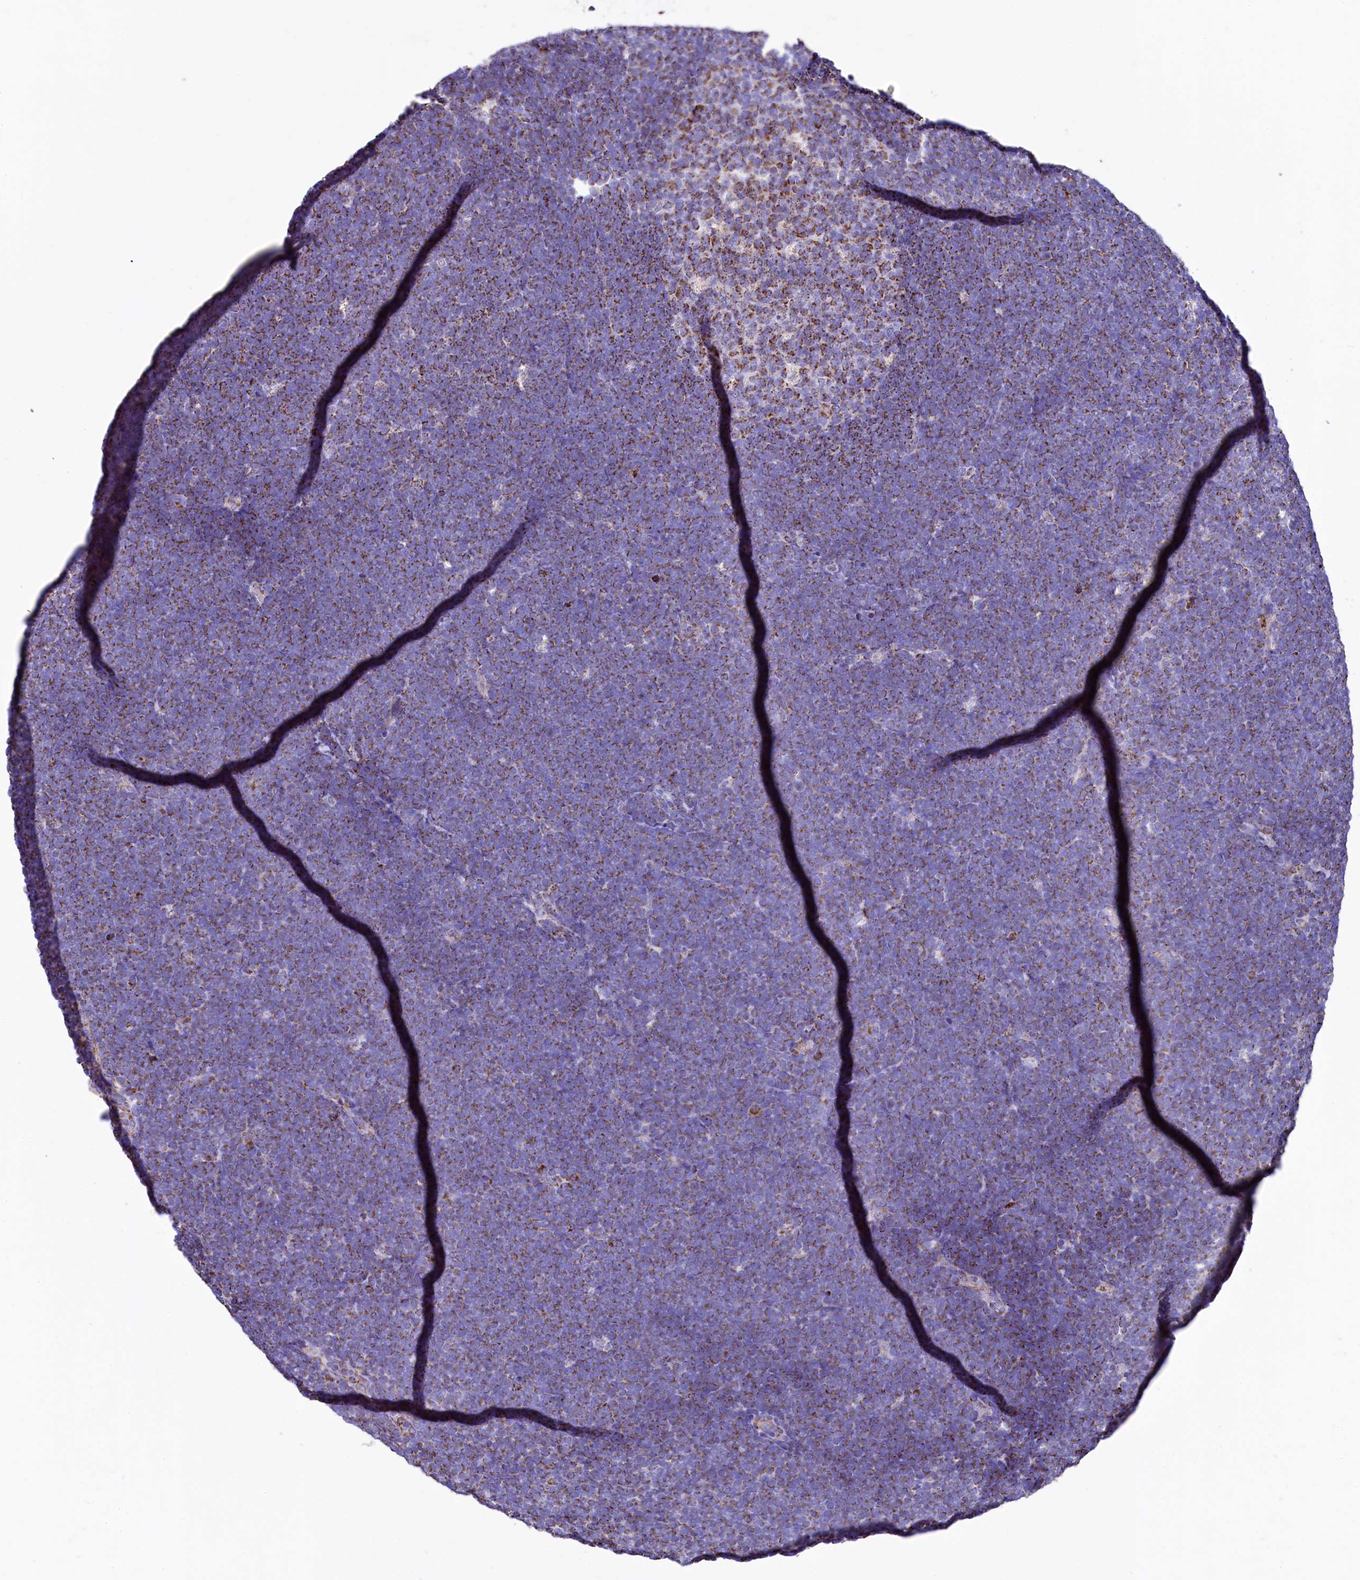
{"staining": {"intensity": "moderate", "quantity": ">75%", "location": "cytoplasmic/membranous"}, "tissue": "lymphoma", "cell_type": "Tumor cells", "image_type": "cancer", "snomed": [{"axis": "morphology", "description": "Malignant lymphoma, non-Hodgkin's type, High grade"}, {"axis": "topography", "description": "Lymph node"}], "caption": "An immunohistochemistry (IHC) histopathology image of neoplastic tissue is shown. Protein staining in brown highlights moderate cytoplasmic/membranous positivity in lymphoma within tumor cells. The protein is shown in brown color, while the nuclei are stained blue.", "gene": "IDH3A", "patient": {"sex": "male", "age": 13}}